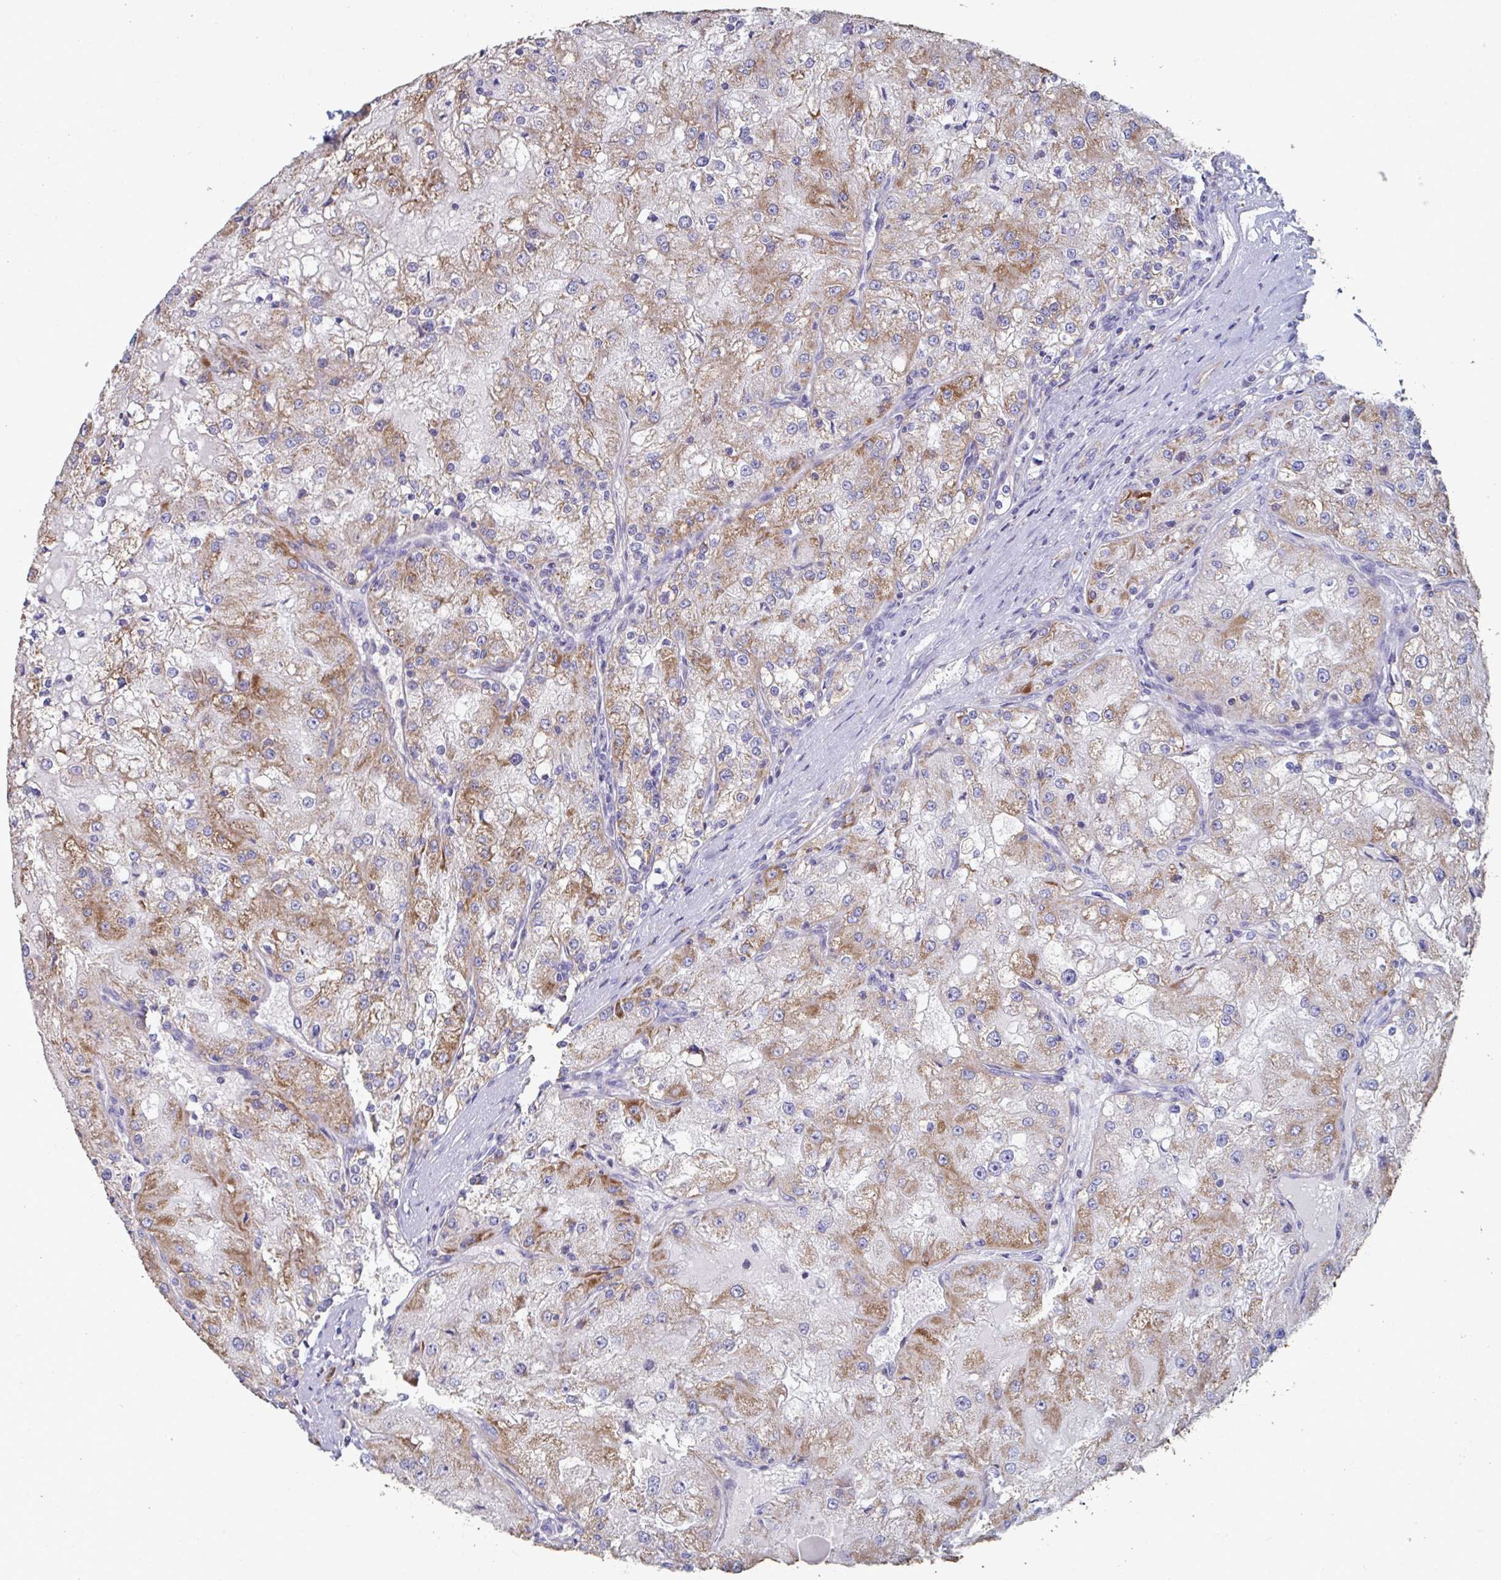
{"staining": {"intensity": "moderate", "quantity": ">75%", "location": "cytoplasmic/membranous"}, "tissue": "renal cancer", "cell_type": "Tumor cells", "image_type": "cancer", "snomed": [{"axis": "morphology", "description": "Adenocarcinoma, NOS"}, {"axis": "topography", "description": "Kidney"}], "caption": "Tumor cells display medium levels of moderate cytoplasmic/membranous expression in approximately >75% of cells in renal cancer.", "gene": "BCAT2", "patient": {"sex": "female", "age": 74}}